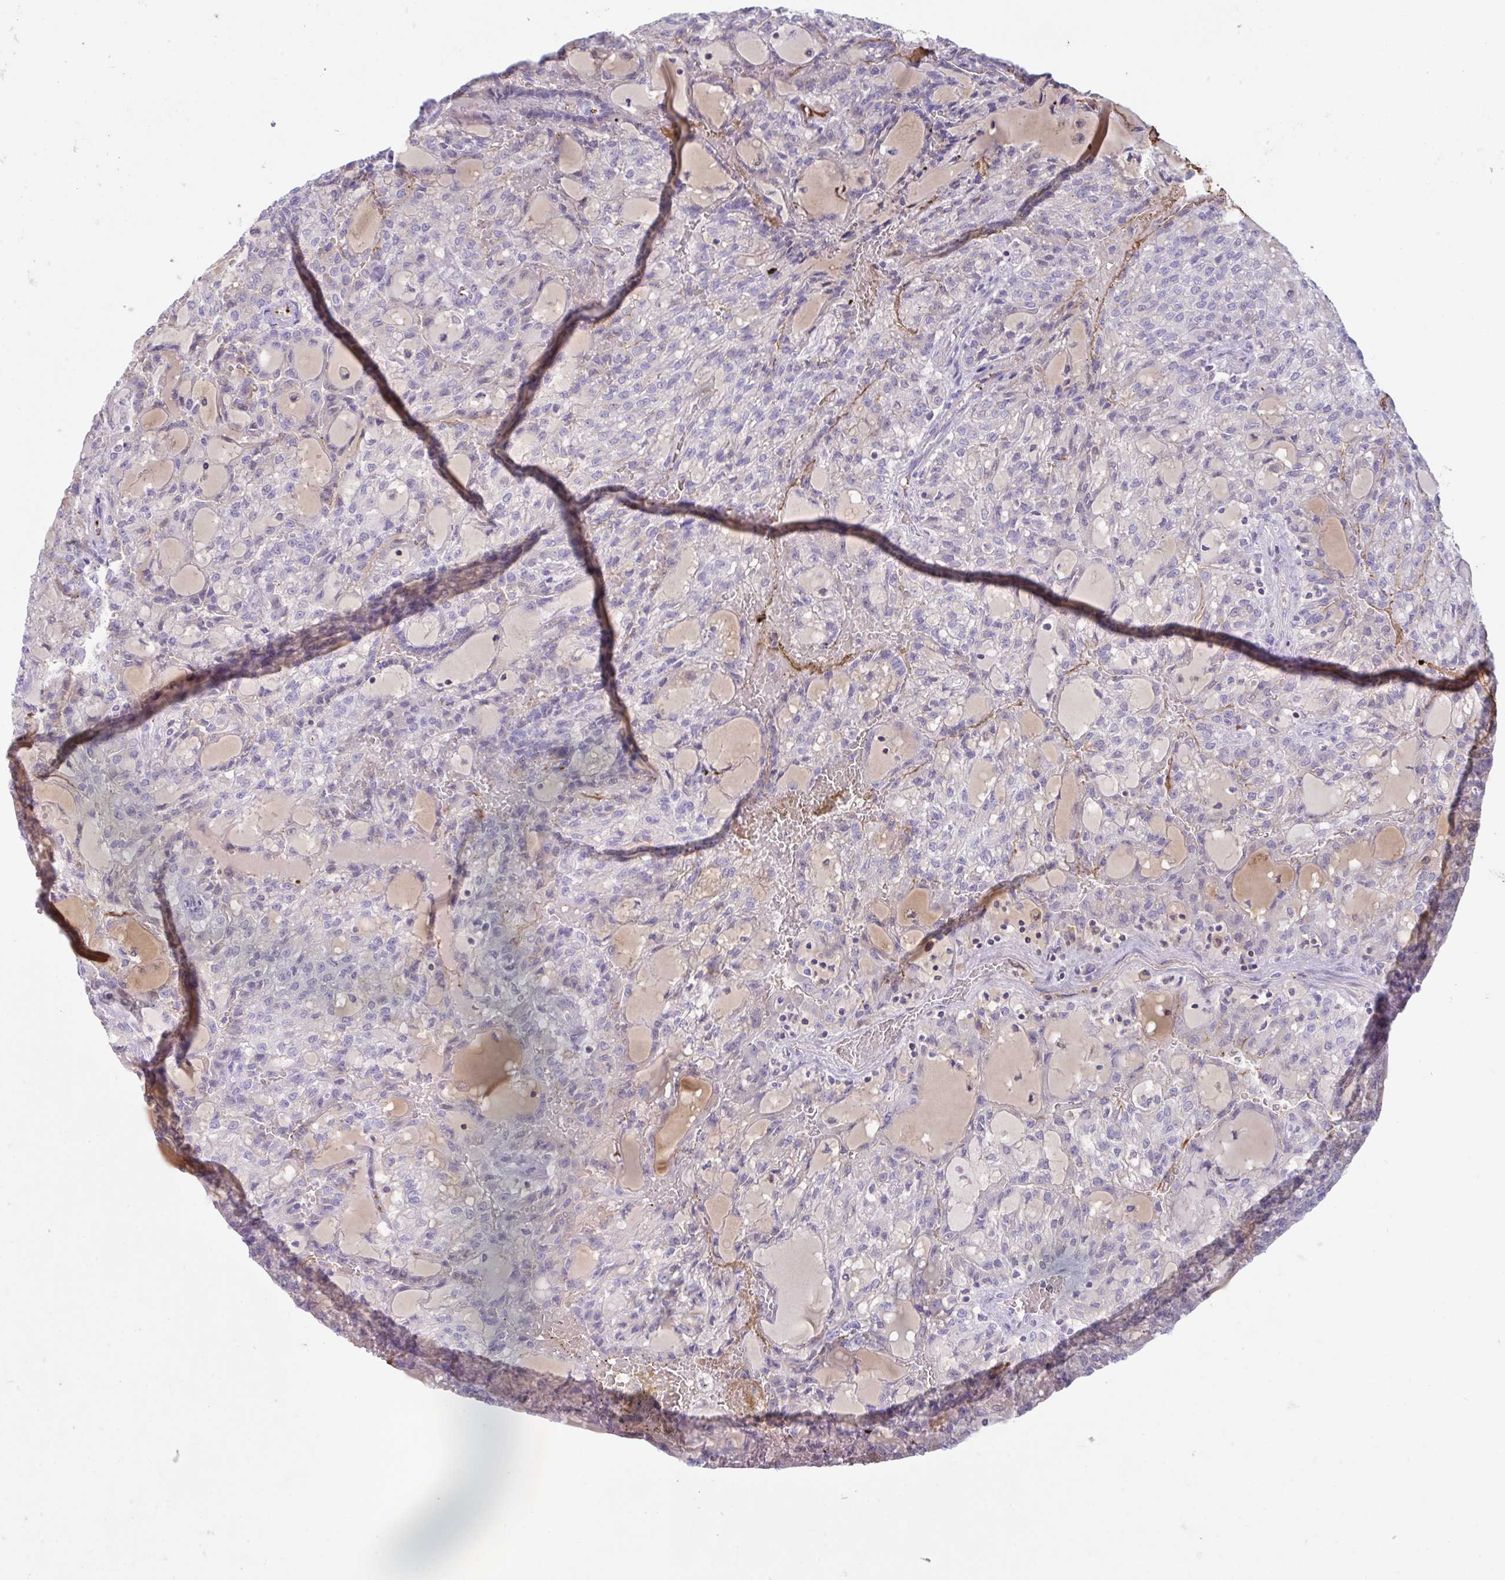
{"staining": {"intensity": "negative", "quantity": "none", "location": "none"}, "tissue": "renal cancer", "cell_type": "Tumor cells", "image_type": "cancer", "snomed": [{"axis": "morphology", "description": "Adenocarcinoma, NOS"}, {"axis": "topography", "description": "Kidney"}], "caption": "Micrograph shows no protein expression in tumor cells of renal cancer tissue.", "gene": "IL1R1", "patient": {"sex": "male", "age": 63}}